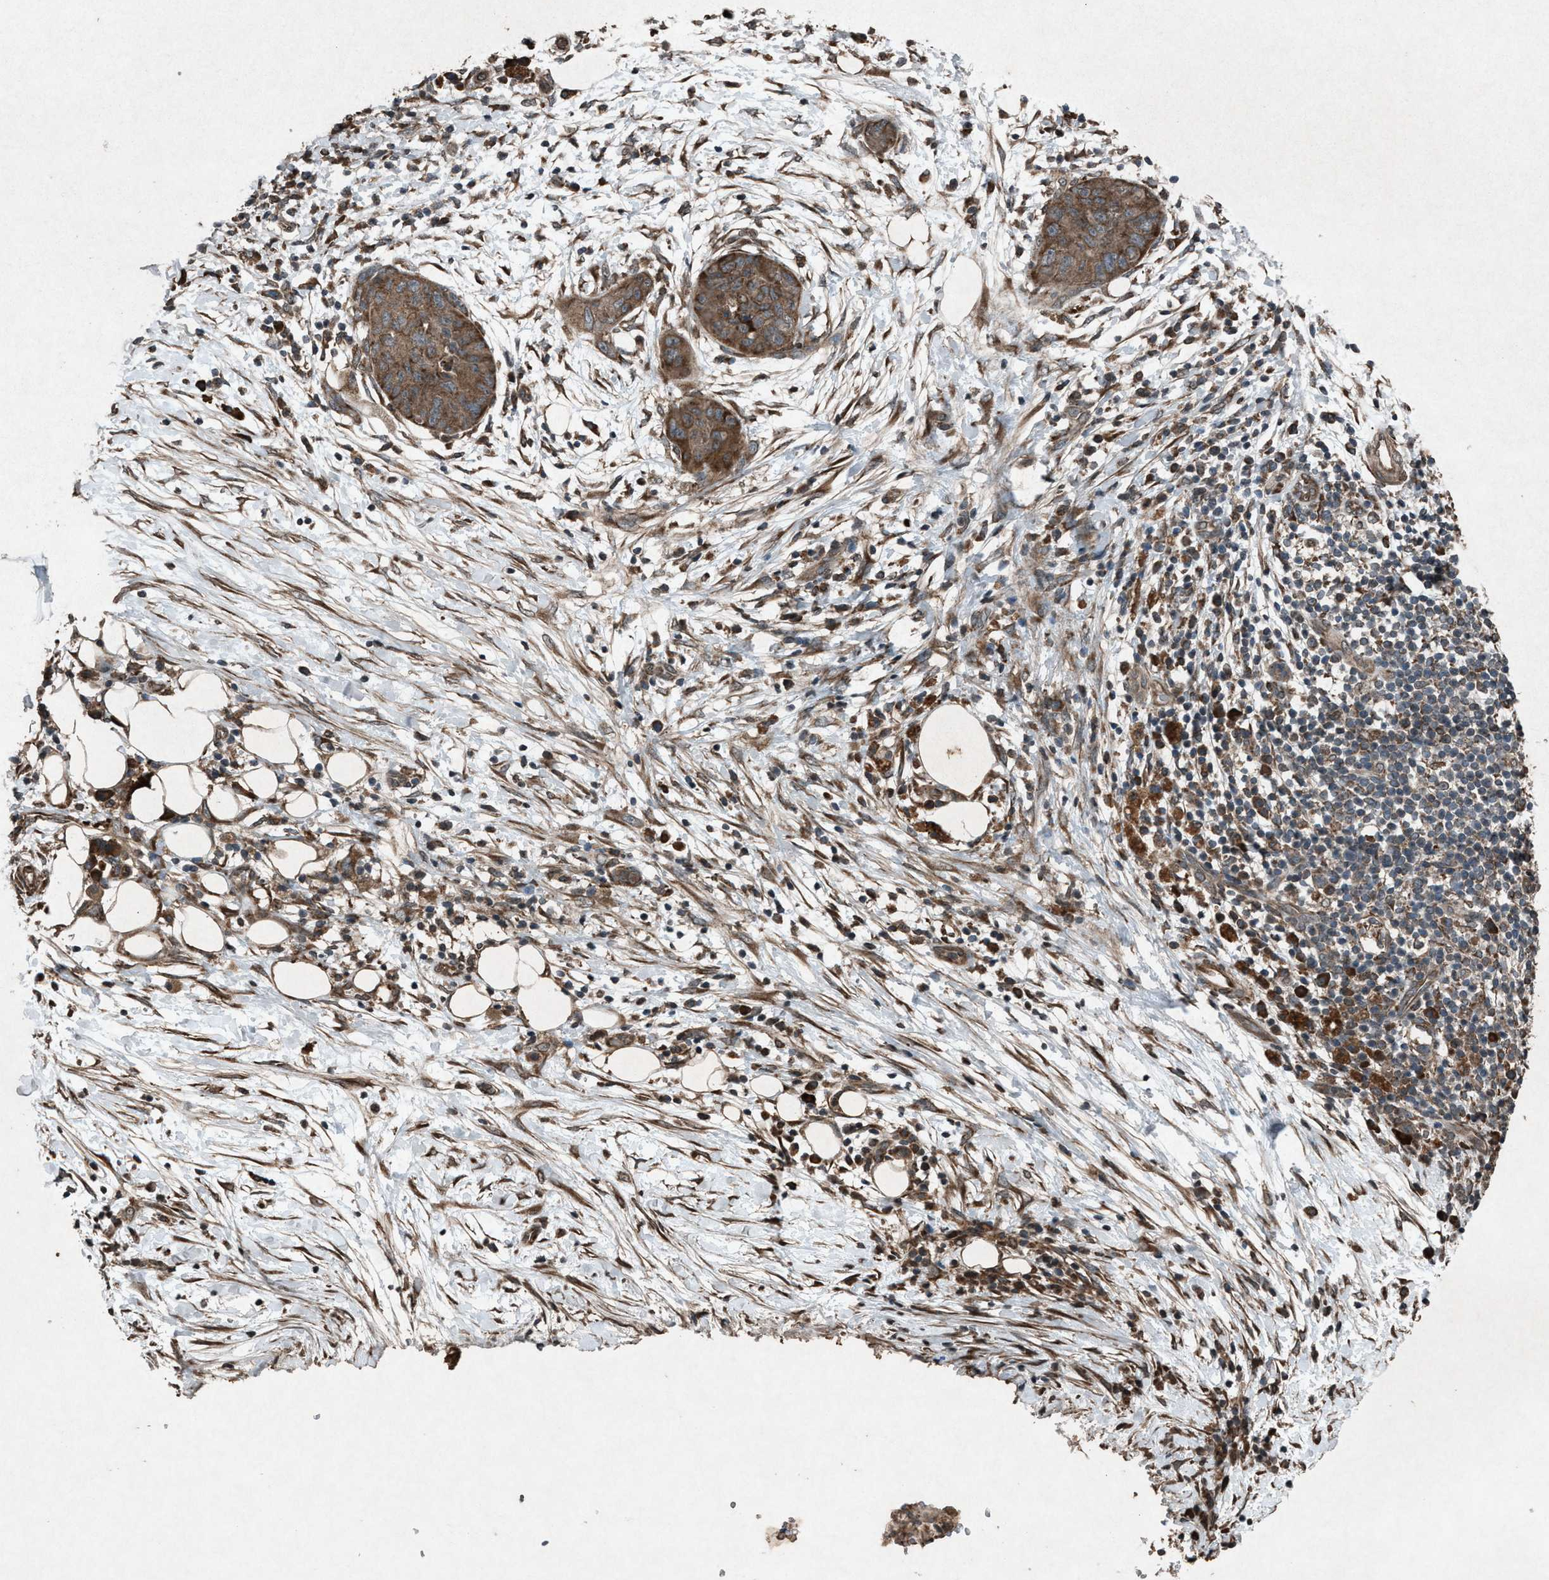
{"staining": {"intensity": "moderate", "quantity": ">75%", "location": "cytoplasmic/membranous"}, "tissue": "pancreatic cancer", "cell_type": "Tumor cells", "image_type": "cancer", "snomed": [{"axis": "morphology", "description": "Adenocarcinoma, NOS"}, {"axis": "topography", "description": "Pancreas"}], "caption": "Brown immunohistochemical staining in pancreatic cancer exhibits moderate cytoplasmic/membranous staining in approximately >75% of tumor cells.", "gene": "CALR", "patient": {"sex": "female", "age": 78}}